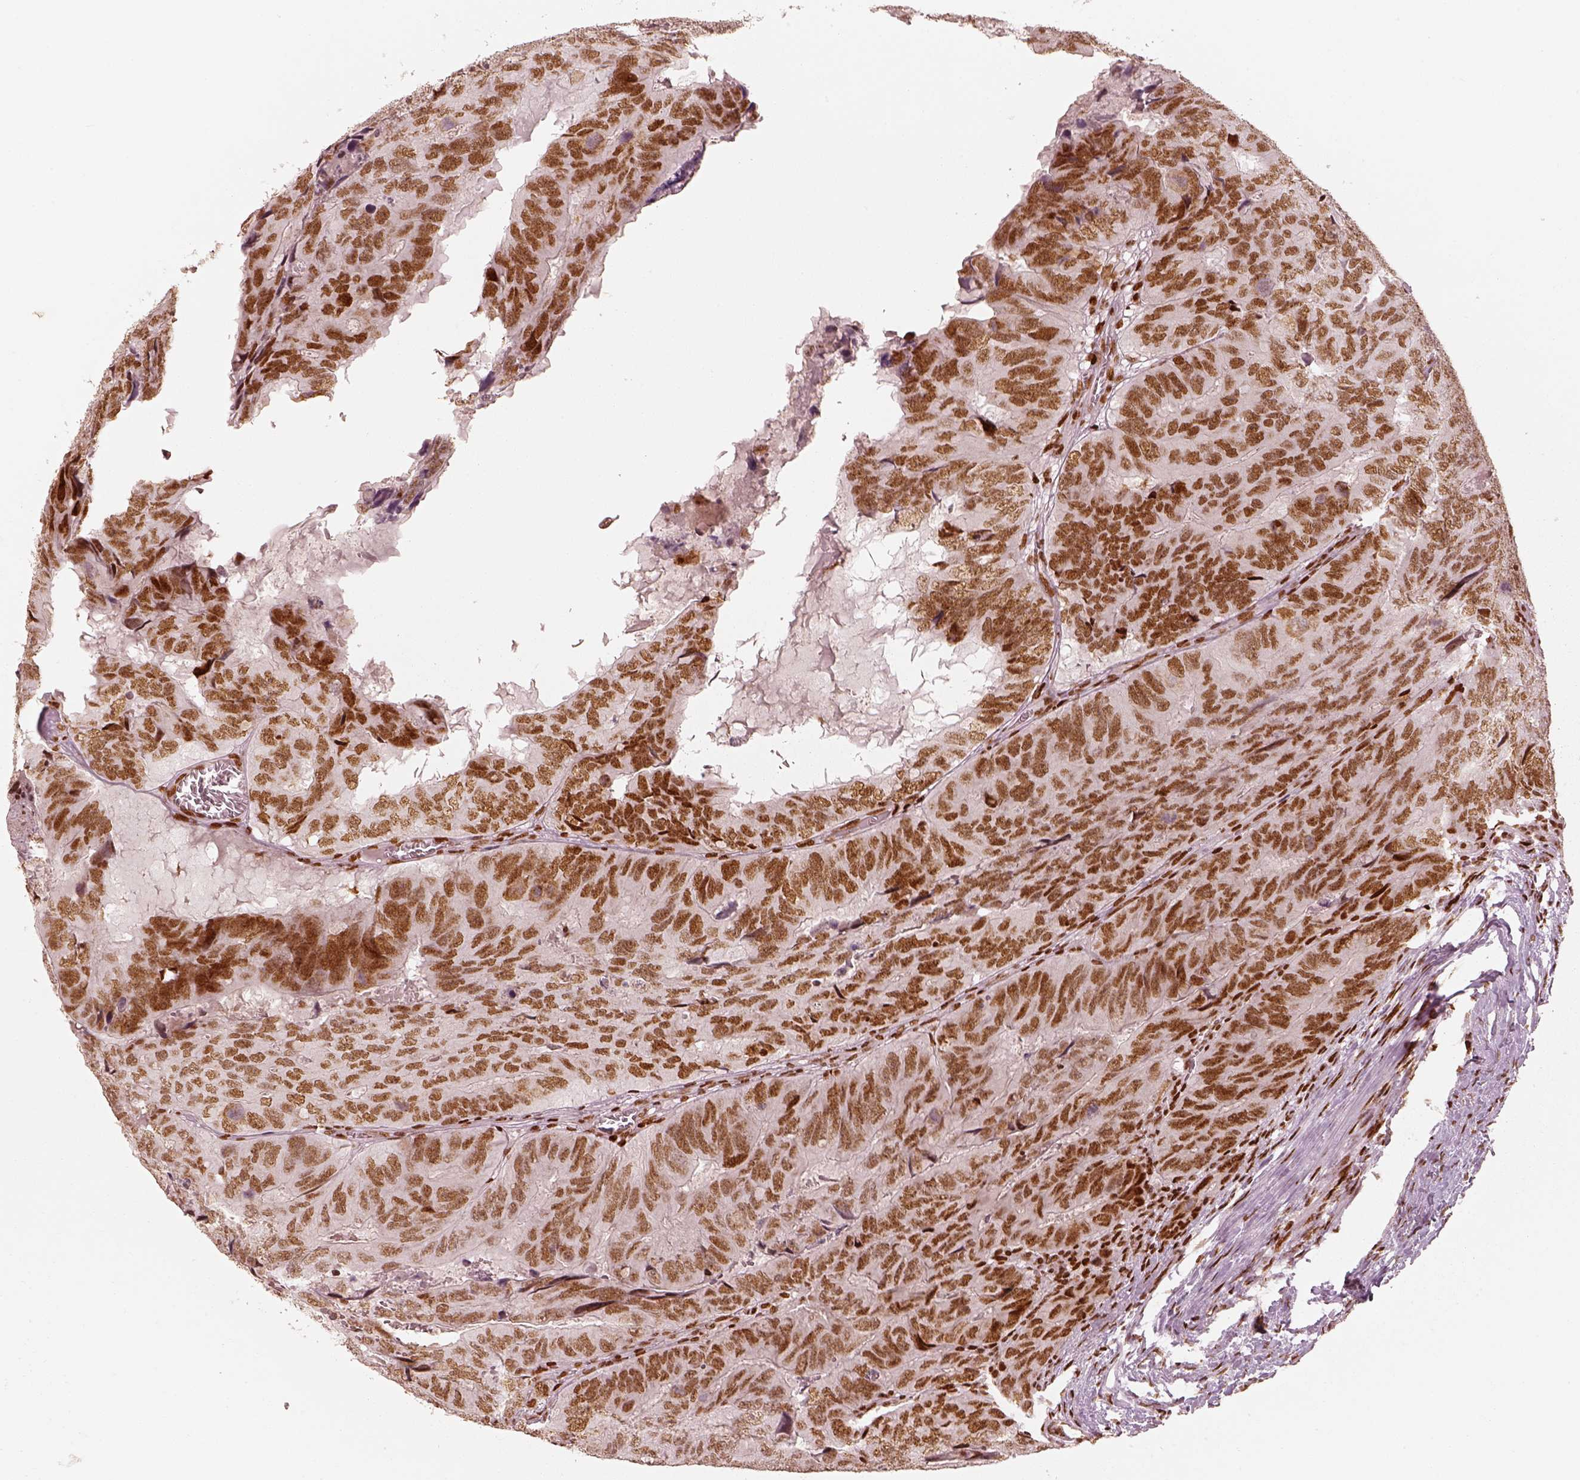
{"staining": {"intensity": "moderate", "quantity": ">75%", "location": "nuclear"}, "tissue": "colorectal cancer", "cell_type": "Tumor cells", "image_type": "cancer", "snomed": [{"axis": "morphology", "description": "Adenocarcinoma, NOS"}, {"axis": "topography", "description": "Colon"}], "caption": "Adenocarcinoma (colorectal) stained with DAB (3,3'-diaminobenzidine) immunohistochemistry demonstrates medium levels of moderate nuclear positivity in approximately >75% of tumor cells.", "gene": "HNRNPC", "patient": {"sex": "male", "age": 79}}